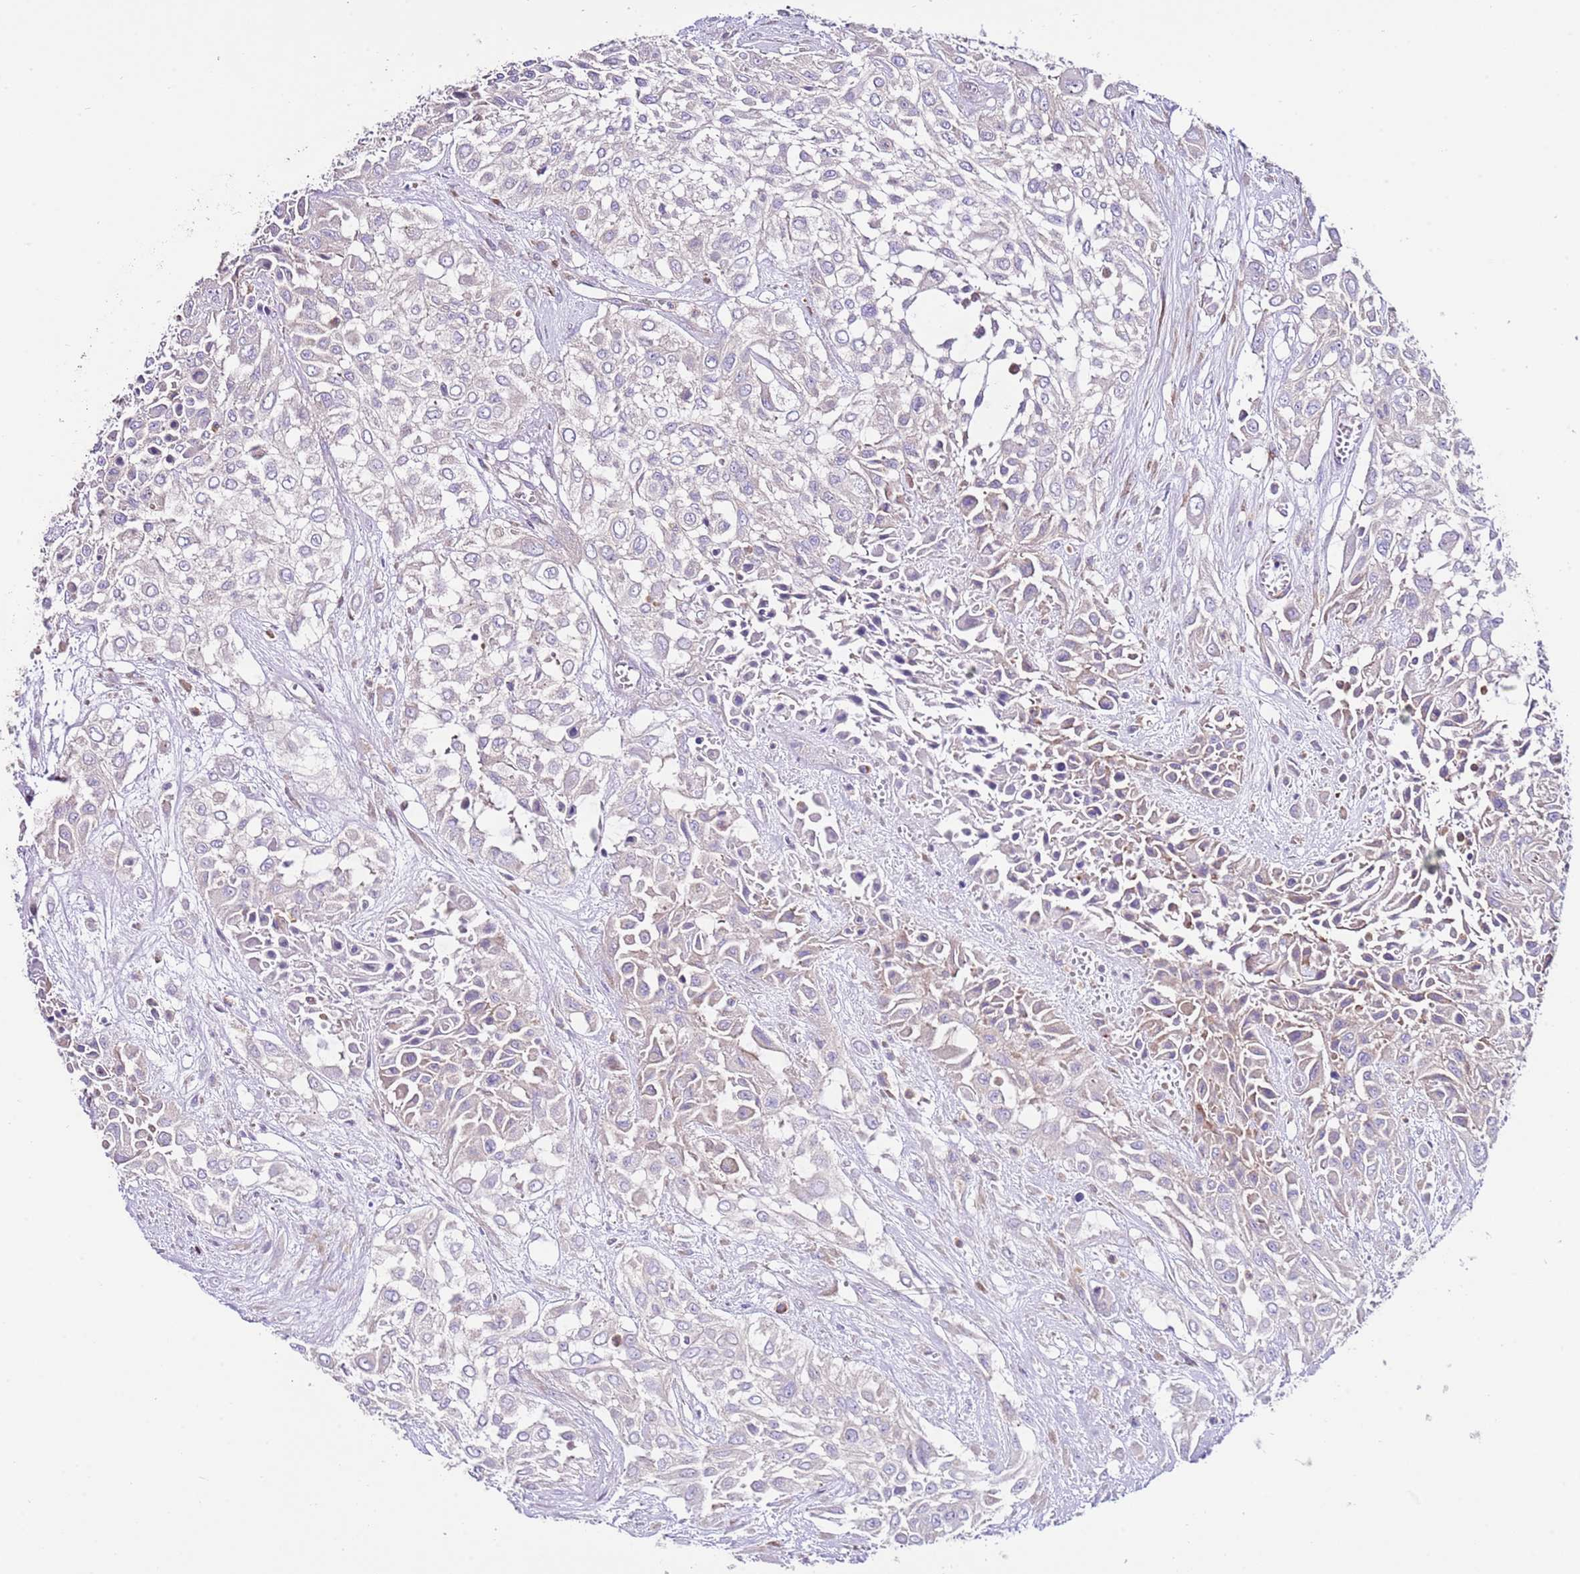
{"staining": {"intensity": "weak", "quantity": "25%-75%", "location": "cytoplasmic/membranous"}, "tissue": "urothelial cancer", "cell_type": "Tumor cells", "image_type": "cancer", "snomed": [{"axis": "morphology", "description": "Urothelial carcinoma, High grade"}, {"axis": "topography", "description": "Urinary bladder"}], "caption": "Immunohistochemistry (IHC) histopathology image of neoplastic tissue: urothelial carcinoma (high-grade) stained using immunohistochemistry displays low levels of weak protein expression localized specifically in the cytoplasmic/membranous of tumor cells, appearing as a cytoplasmic/membranous brown color.", "gene": "RPS10", "patient": {"sex": "male", "age": 57}}